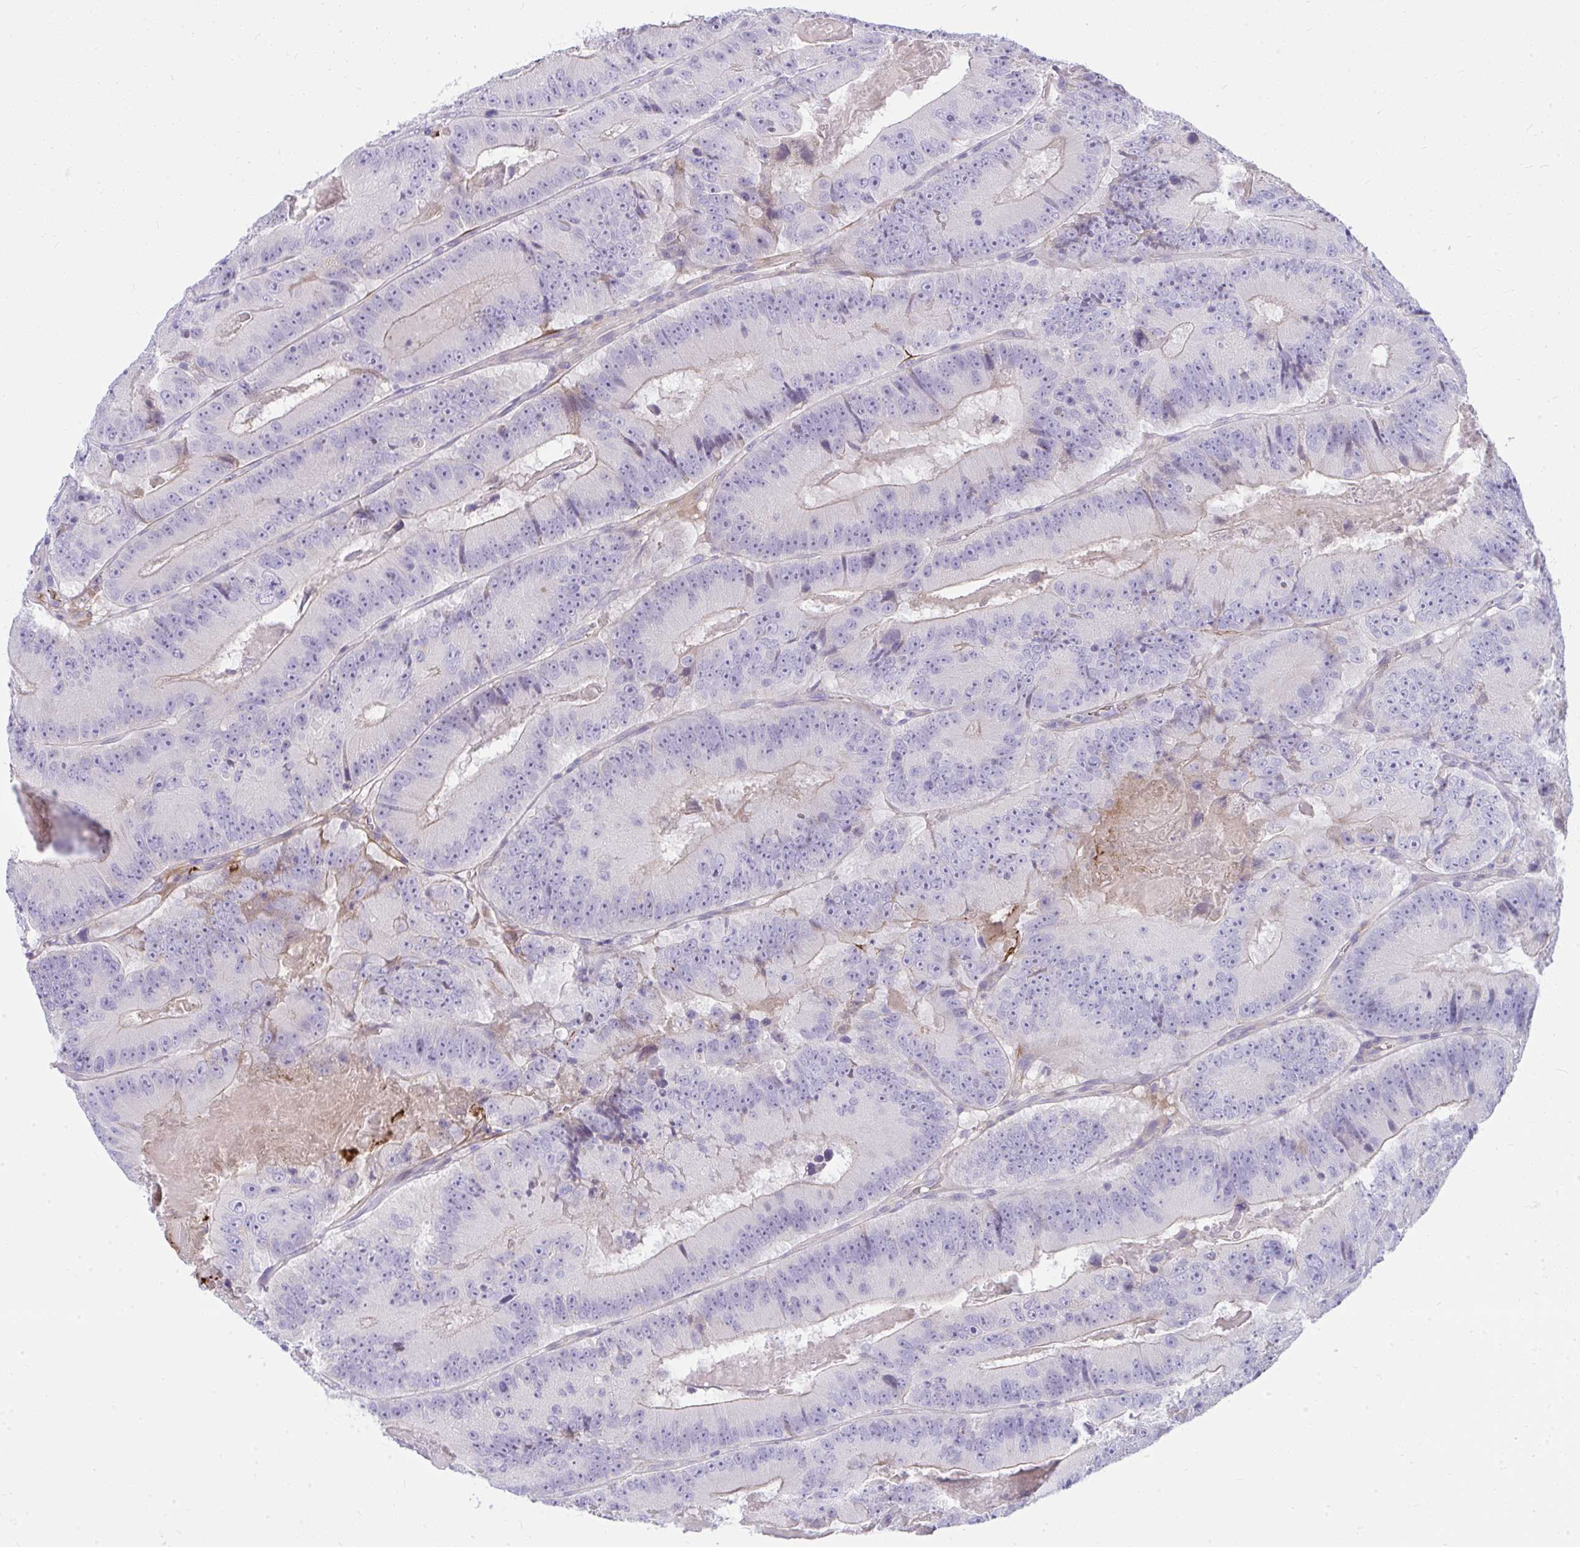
{"staining": {"intensity": "negative", "quantity": "none", "location": "none"}, "tissue": "colorectal cancer", "cell_type": "Tumor cells", "image_type": "cancer", "snomed": [{"axis": "morphology", "description": "Adenocarcinoma, NOS"}, {"axis": "topography", "description": "Colon"}], "caption": "Tumor cells are negative for protein expression in human adenocarcinoma (colorectal).", "gene": "LRRC36", "patient": {"sex": "female", "age": 86}}